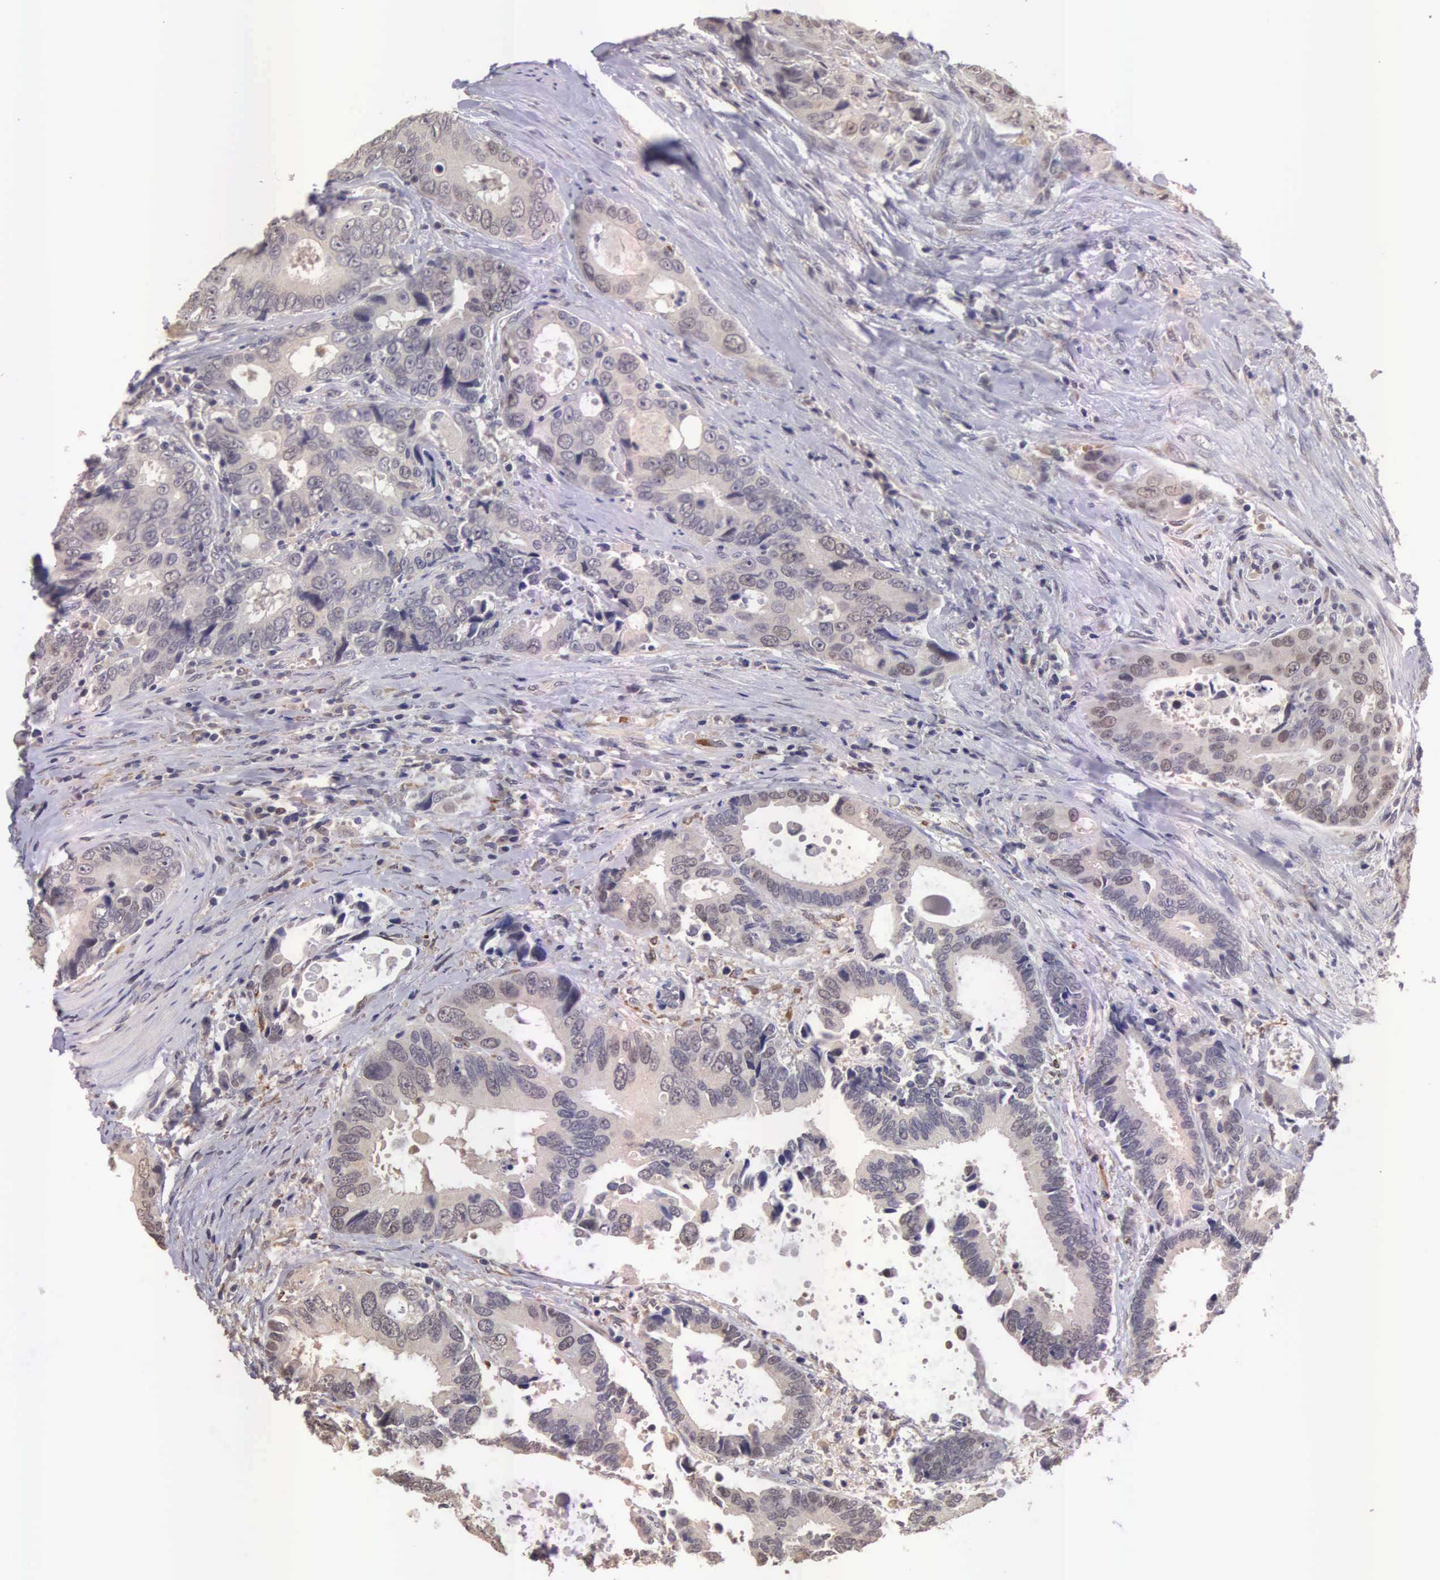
{"staining": {"intensity": "weak", "quantity": "25%-75%", "location": "cytoplasmic/membranous"}, "tissue": "colorectal cancer", "cell_type": "Tumor cells", "image_type": "cancer", "snomed": [{"axis": "morphology", "description": "Adenocarcinoma, NOS"}, {"axis": "topography", "description": "Rectum"}], "caption": "IHC micrograph of neoplastic tissue: human adenocarcinoma (colorectal) stained using immunohistochemistry (IHC) shows low levels of weak protein expression localized specifically in the cytoplasmic/membranous of tumor cells, appearing as a cytoplasmic/membranous brown color.", "gene": "CDC45", "patient": {"sex": "female", "age": 67}}